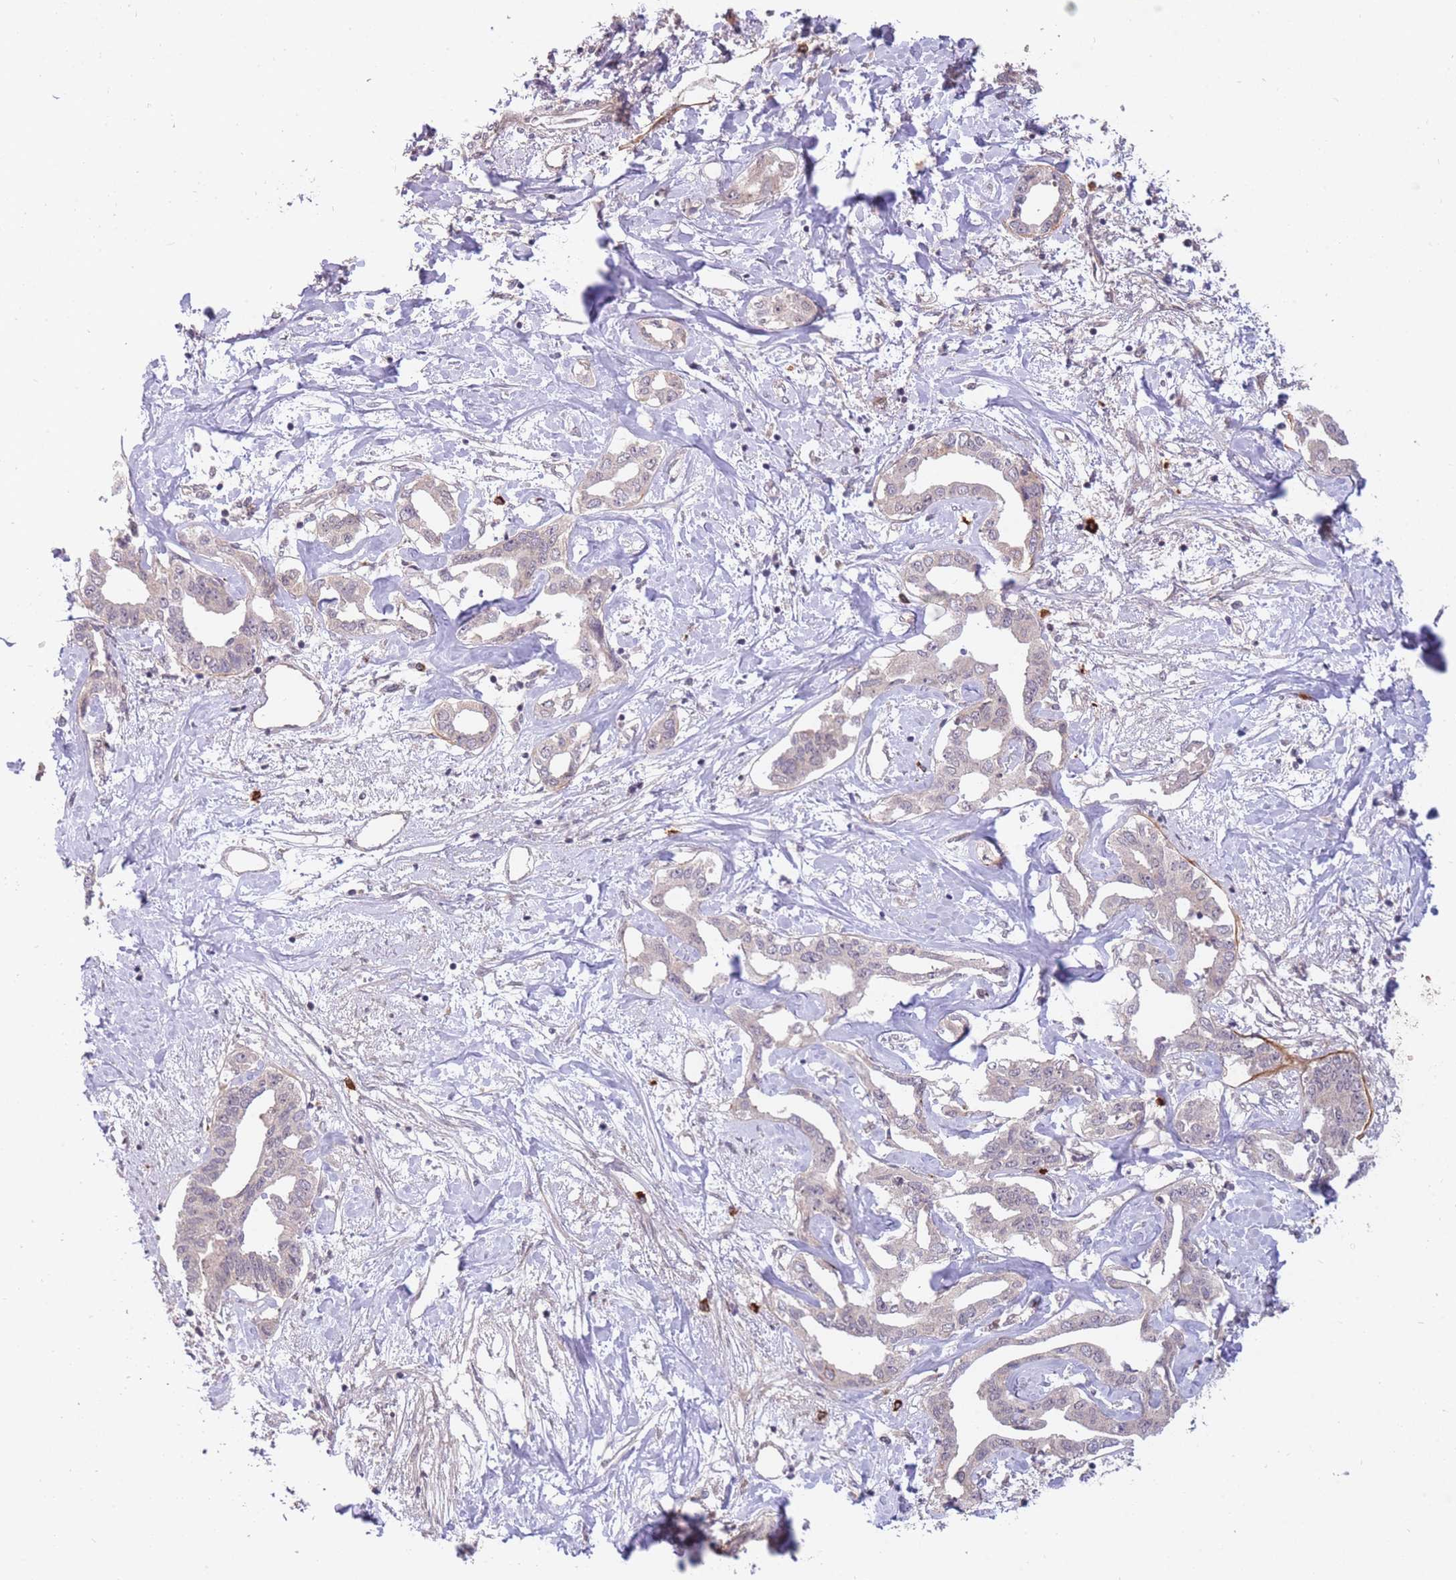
{"staining": {"intensity": "weak", "quantity": "<25%", "location": "cytoplasmic/membranous"}, "tissue": "liver cancer", "cell_type": "Tumor cells", "image_type": "cancer", "snomed": [{"axis": "morphology", "description": "Cholangiocarcinoma"}, {"axis": "topography", "description": "Liver"}], "caption": "An immunohistochemistry micrograph of liver cholangiocarcinoma is shown. There is no staining in tumor cells of liver cholangiocarcinoma.", "gene": "SMC6", "patient": {"sex": "male", "age": 59}}